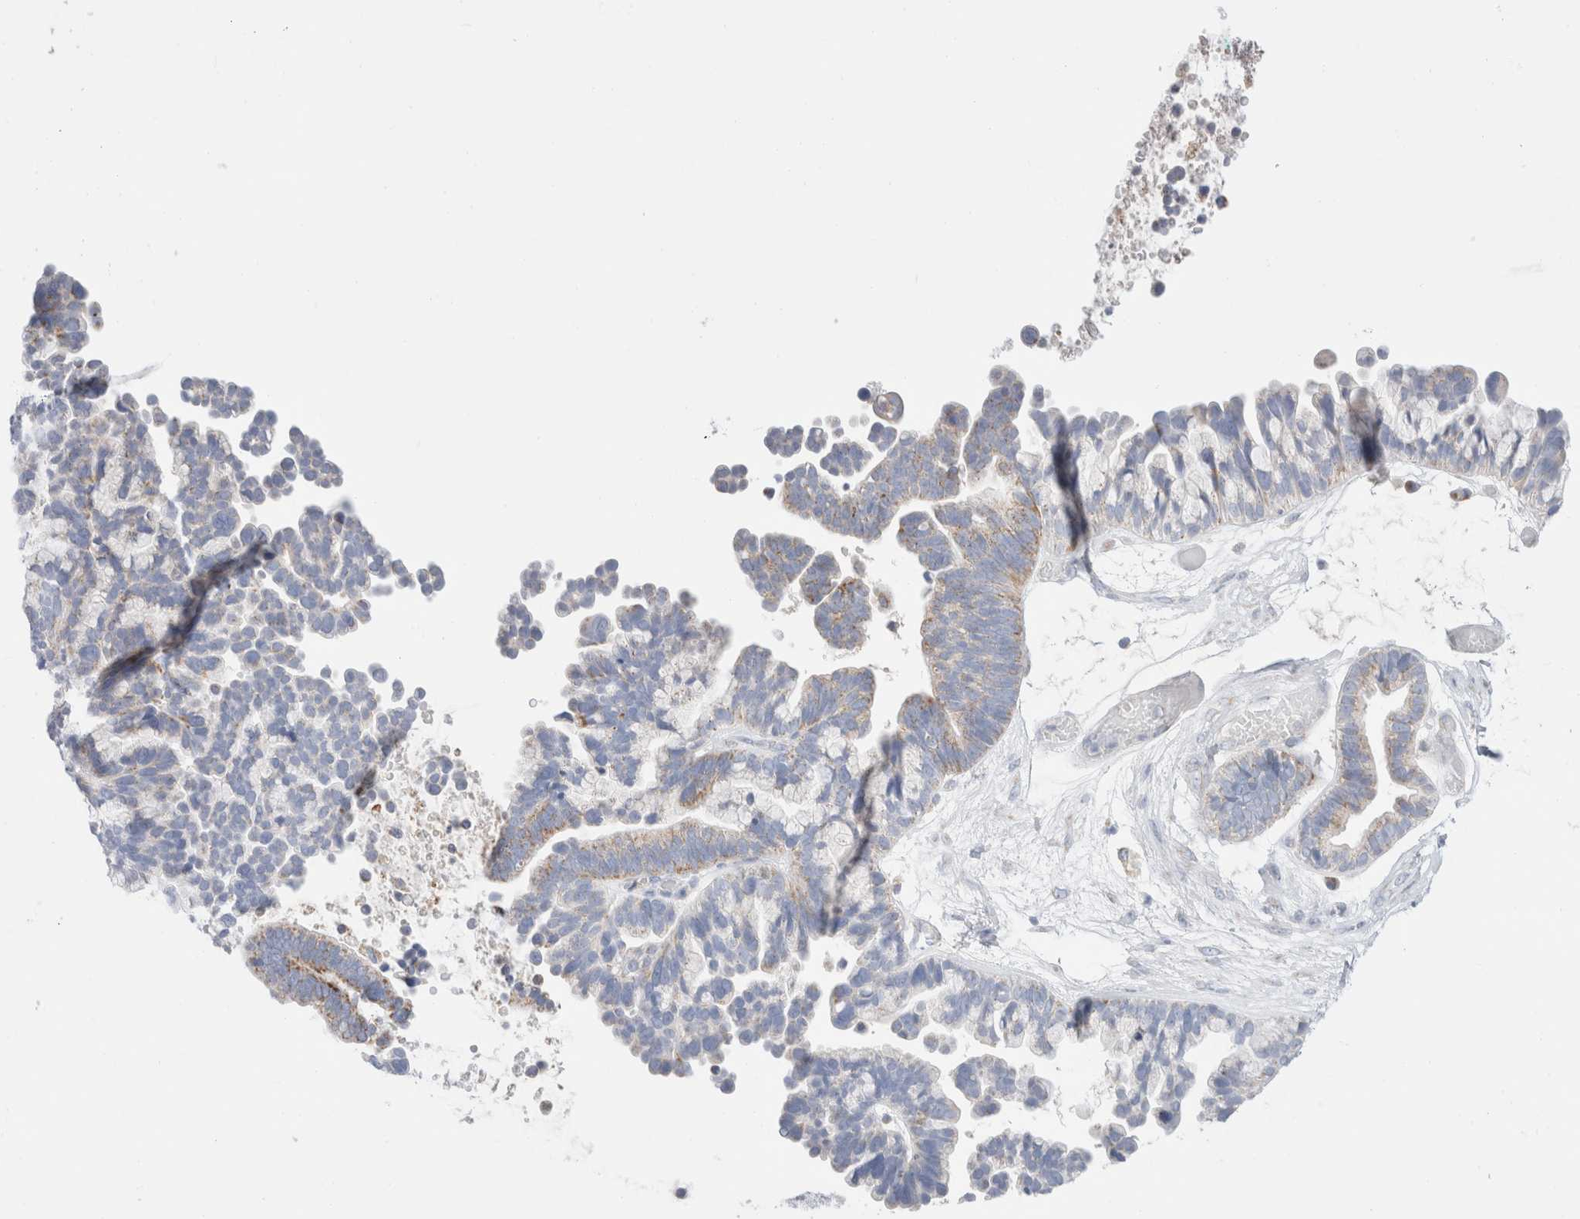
{"staining": {"intensity": "weak", "quantity": "25%-75%", "location": "cytoplasmic/membranous"}, "tissue": "ovarian cancer", "cell_type": "Tumor cells", "image_type": "cancer", "snomed": [{"axis": "morphology", "description": "Cystadenocarcinoma, serous, NOS"}, {"axis": "topography", "description": "Ovary"}], "caption": "Human ovarian cancer (serous cystadenocarcinoma) stained with a brown dye shows weak cytoplasmic/membranous positive positivity in about 25%-75% of tumor cells.", "gene": "ATP6V1C1", "patient": {"sex": "female", "age": 56}}